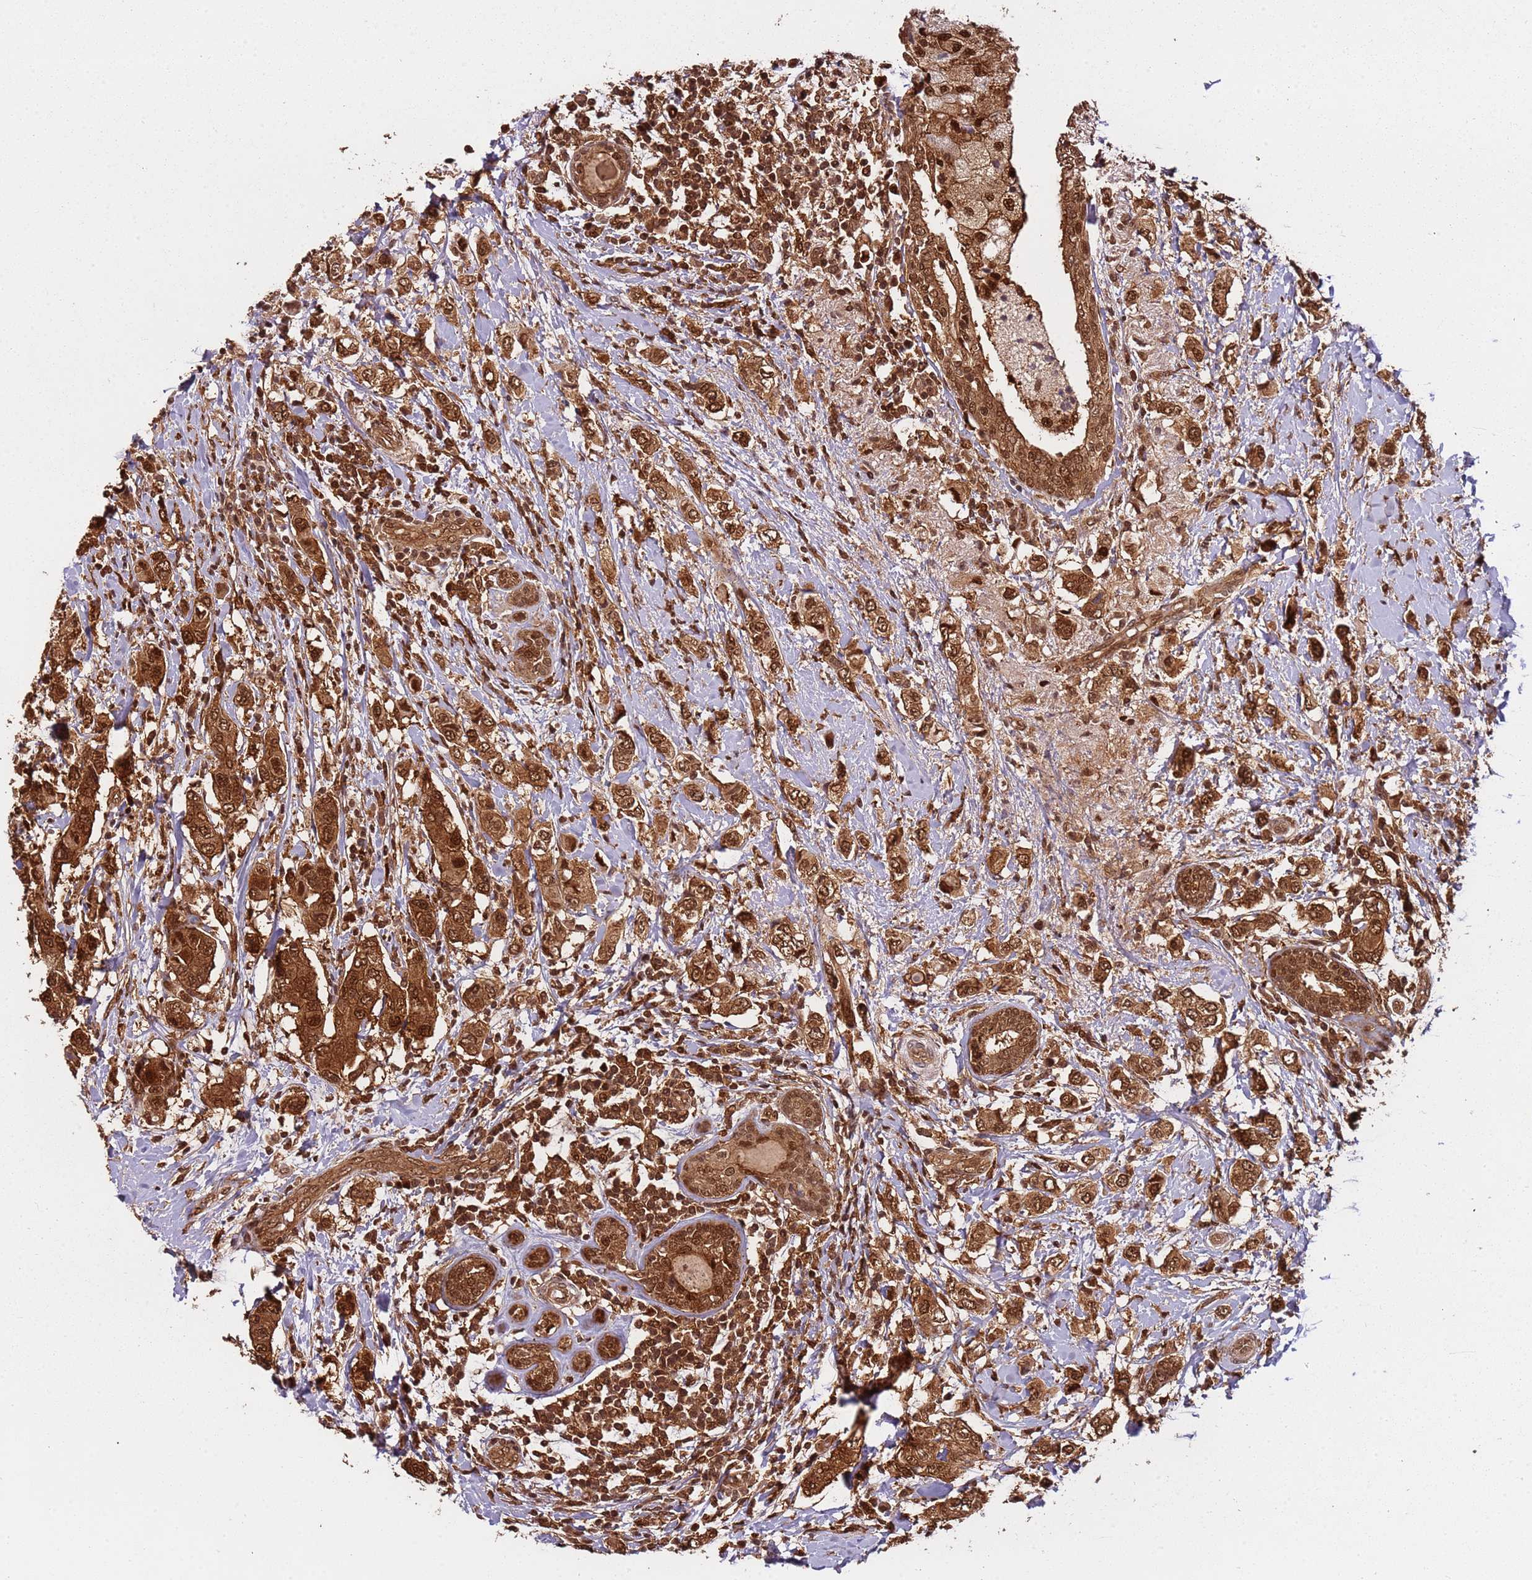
{"staining": {"intensity": "strong", "quantity": ">75%", "location": "cytoplasmic/membranous,nuclear"}, "tissue": "breast cancer", "cell_type": "Tumor cells", "image_type": "cancer", "snomed": [{"axis": "morphology", "description": "Lobular carcinoma"}, {"axis": "topography", "description": "Breast"}], "caption": "The photomicrograph demonstrates immunohistochemical staining of breast cancer (lobular carcinoma). There is strong cytoplasmic/membranous and nuclear staining is identified in about >75% of tumor cells. (Stains: DAB in brown, nuclei in blue, Microscopy: brightfield microscopy at high magnification).", "gene": "PGLS", "patient": {"sex": "female", "age": 51}}